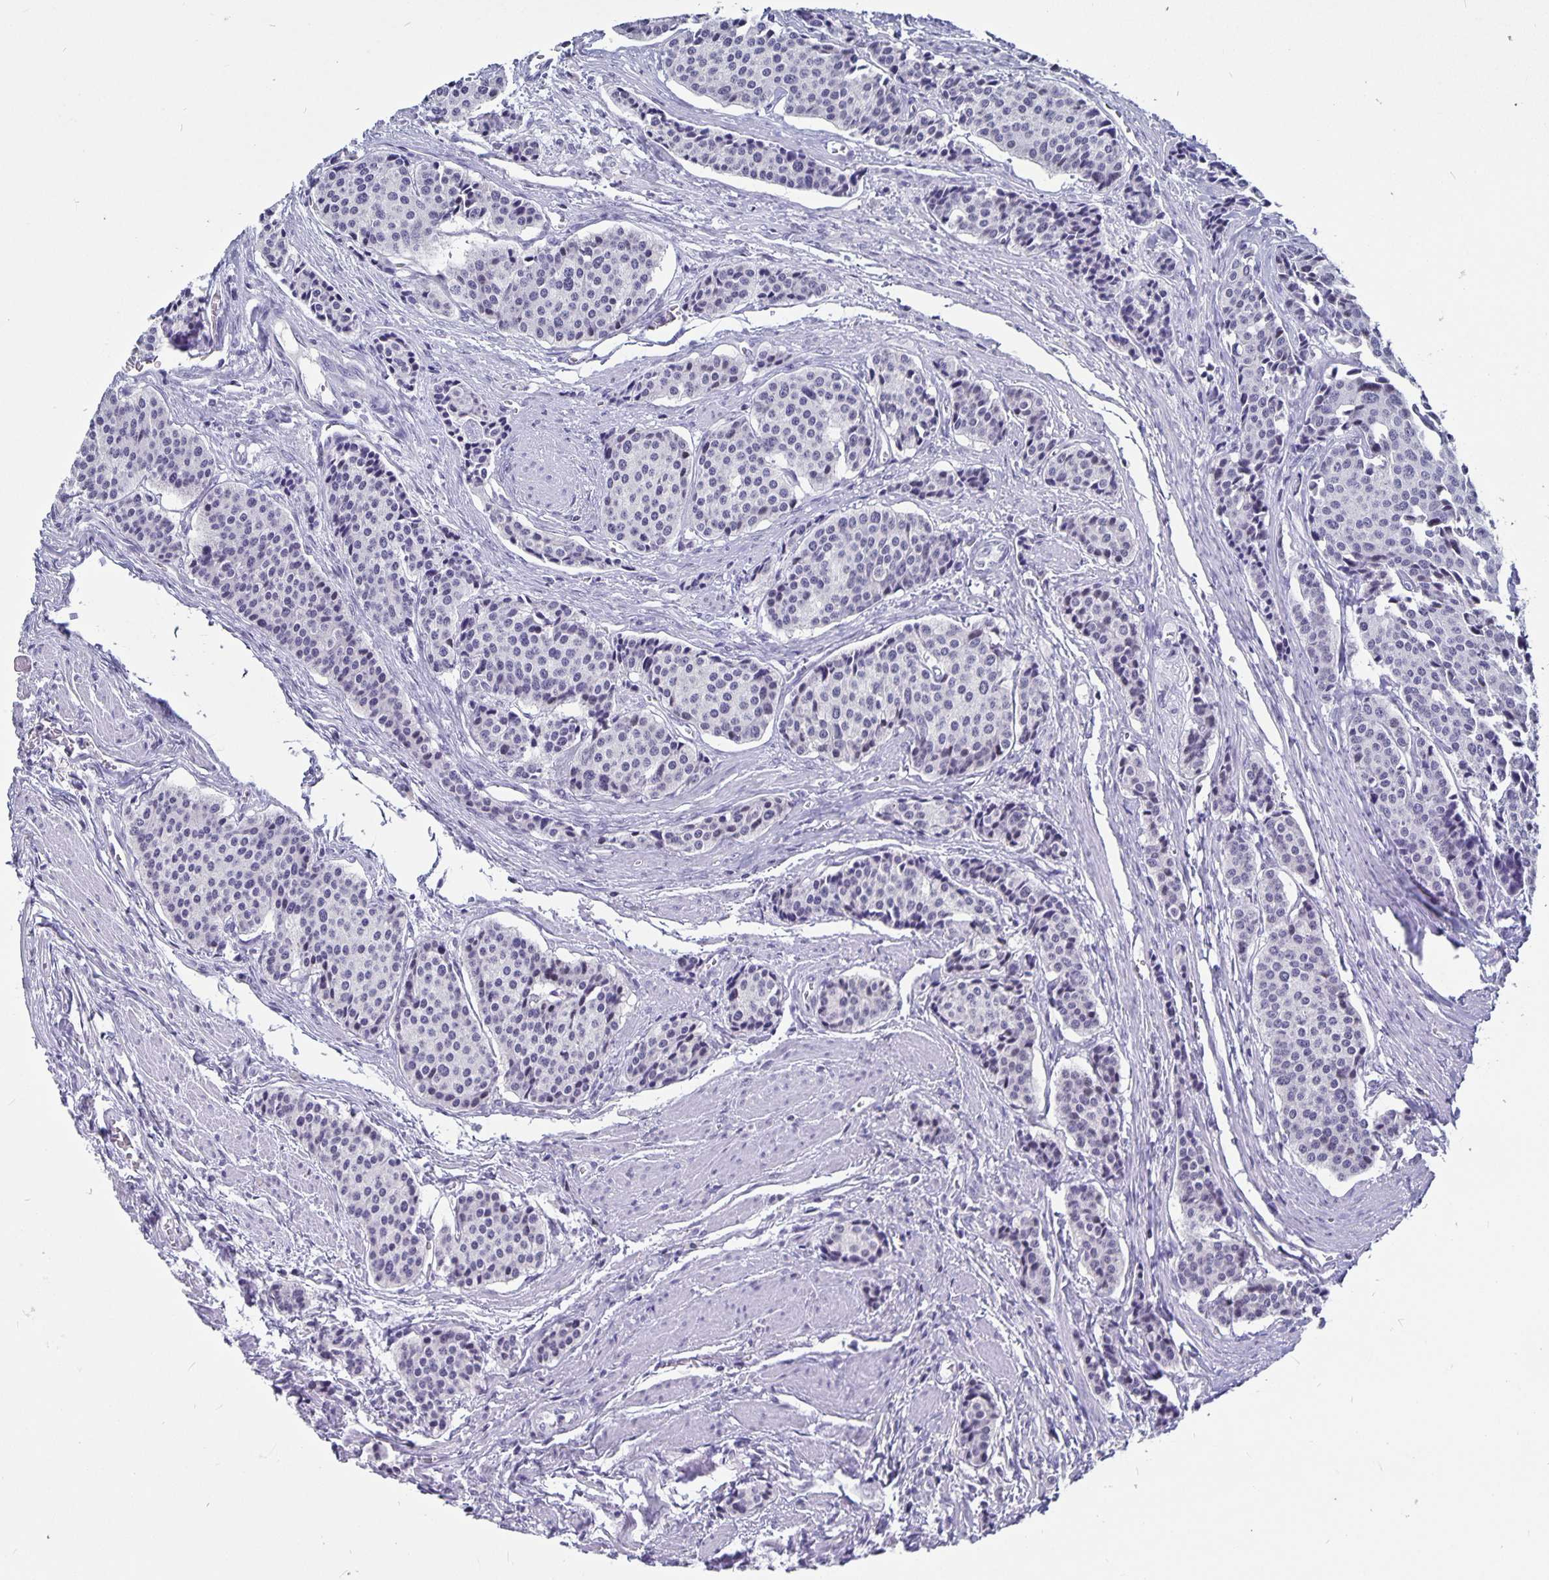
{"staining": {"intensity": "negative", "quantity": "none", "location": "none"}, "tissue": "carcinoid", "cell_type": "Tumor cells", "image_type": "cancer", "snomed": [{"axis": "morphology", "description": "Carcinoid, malignant, NOS"}, {"axis": "topography", "description": "Small intestine"}], "caption": "Protein analysis of carcinoid (malignant) exhibits no significant staining in tumor cells.", "gene": "OLIG2", "patient": {"sex": "male", "age": 73}}